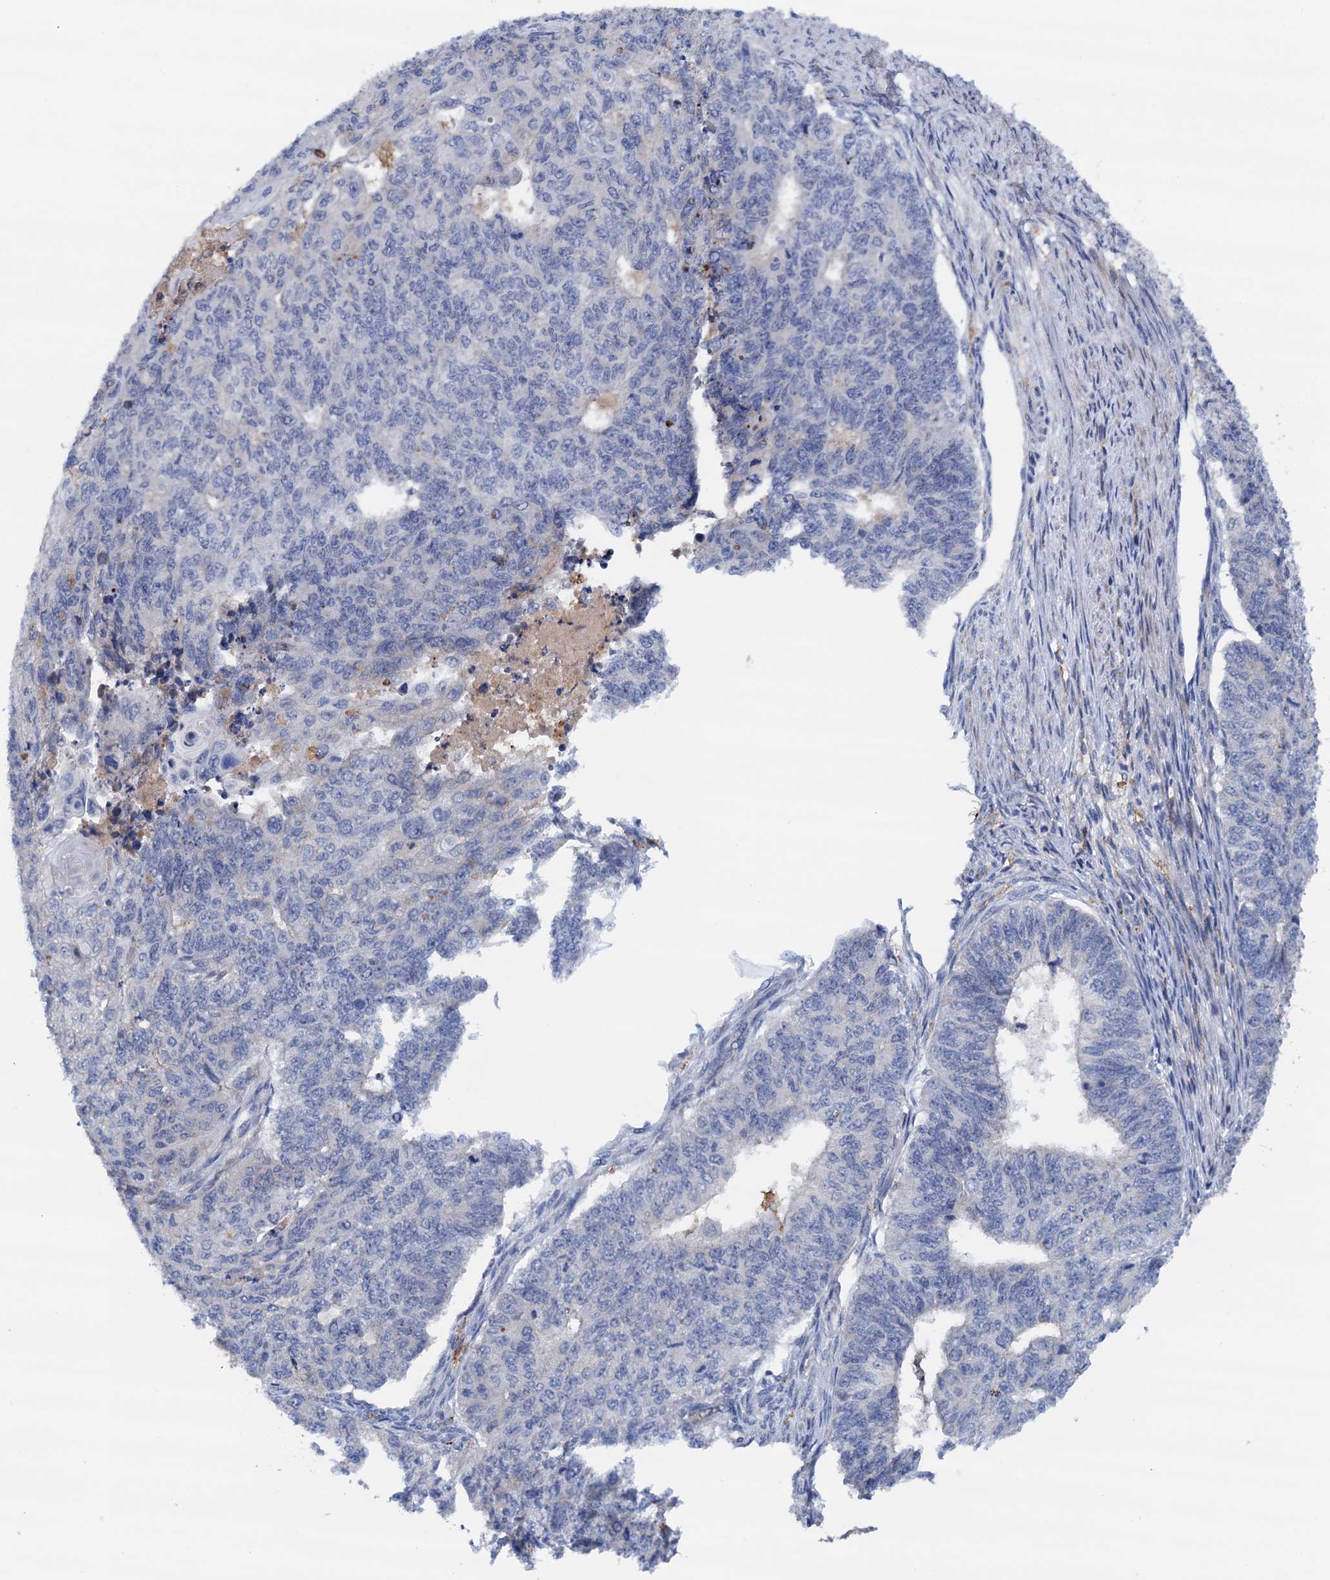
{"staining": {"intensity": "negative", "quantity": "none", "location": "none"}, "tissue": "endometrial cancer", "cell_type": "Tumor cells", "image_type": "cancer", "snomed": [{"axis": "morphology", "description": "Adenocarcinoma, NOS"}, {"axis": "topography", "description": "Endometrium"}], "caption": "Image shows no significant protein positivity in tumor cells of adenocarcinoma (endometrial).", "gene": "RASSF9", "patient": {"sex": "female", "age": 32}}